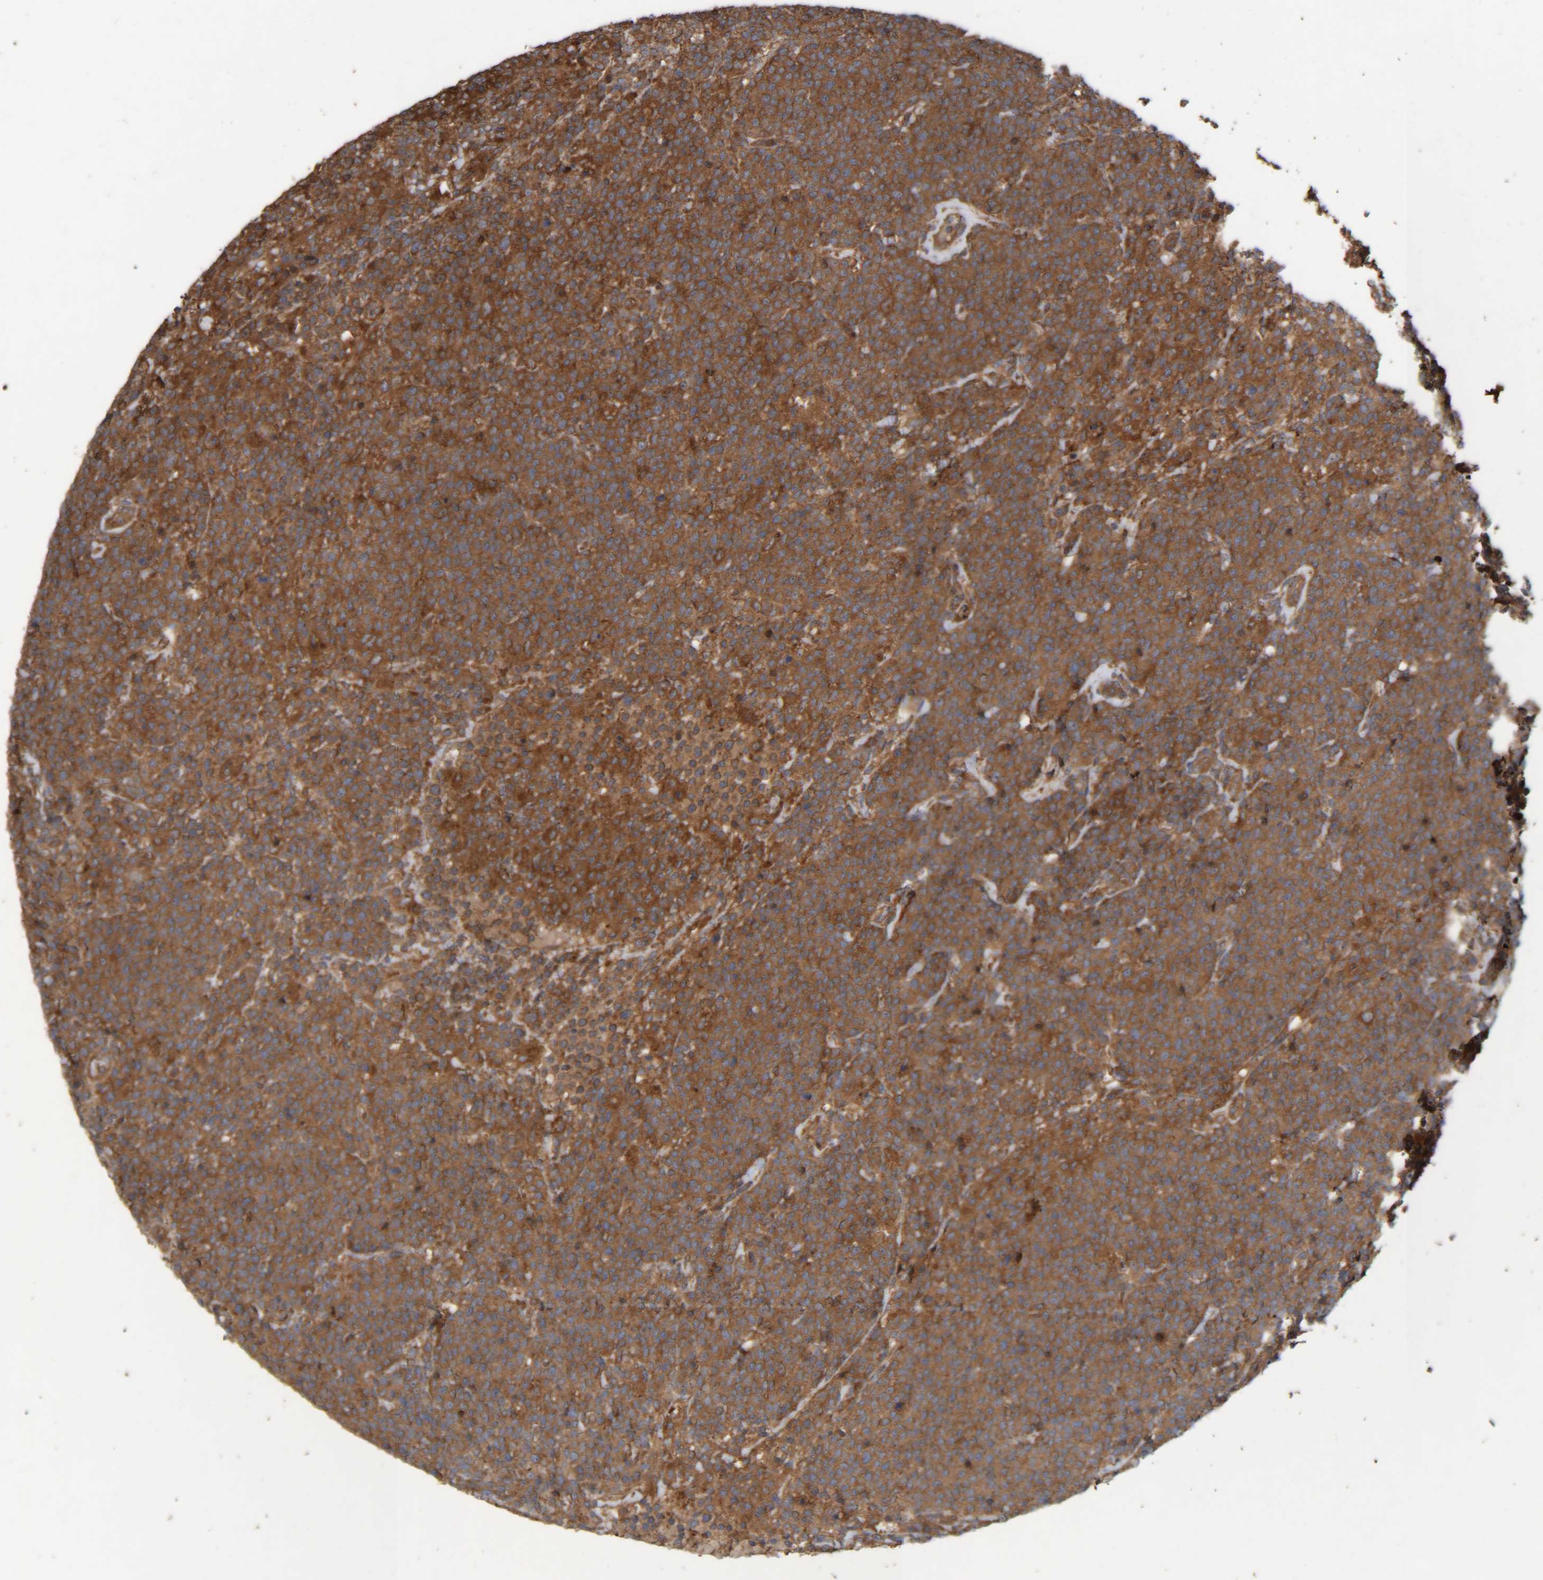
{"staining": {"intensity": "strong", "quantity": ">75%", "location": "cytoplasmic/membranous"}, "tissue": "lymphoma", "cell_type": "Tumor cells", "image_type": "cancer", "snomed": [{"axis": "morphology", "description": "Malignant lymphoma, non-Hodgkin's type, High grade"}, {"axis": "topography", "description": "Lymph node"}], "caption": "This image demonstrates IHC staining of human high-grade malignant lymphoma, non-Hodgkin's type, with high strong cytoplasmic/membranous staining in approximately >75% of tumor cells.", "gene": "CCDC57", "patient": {"sex": "male", "age": 61}}